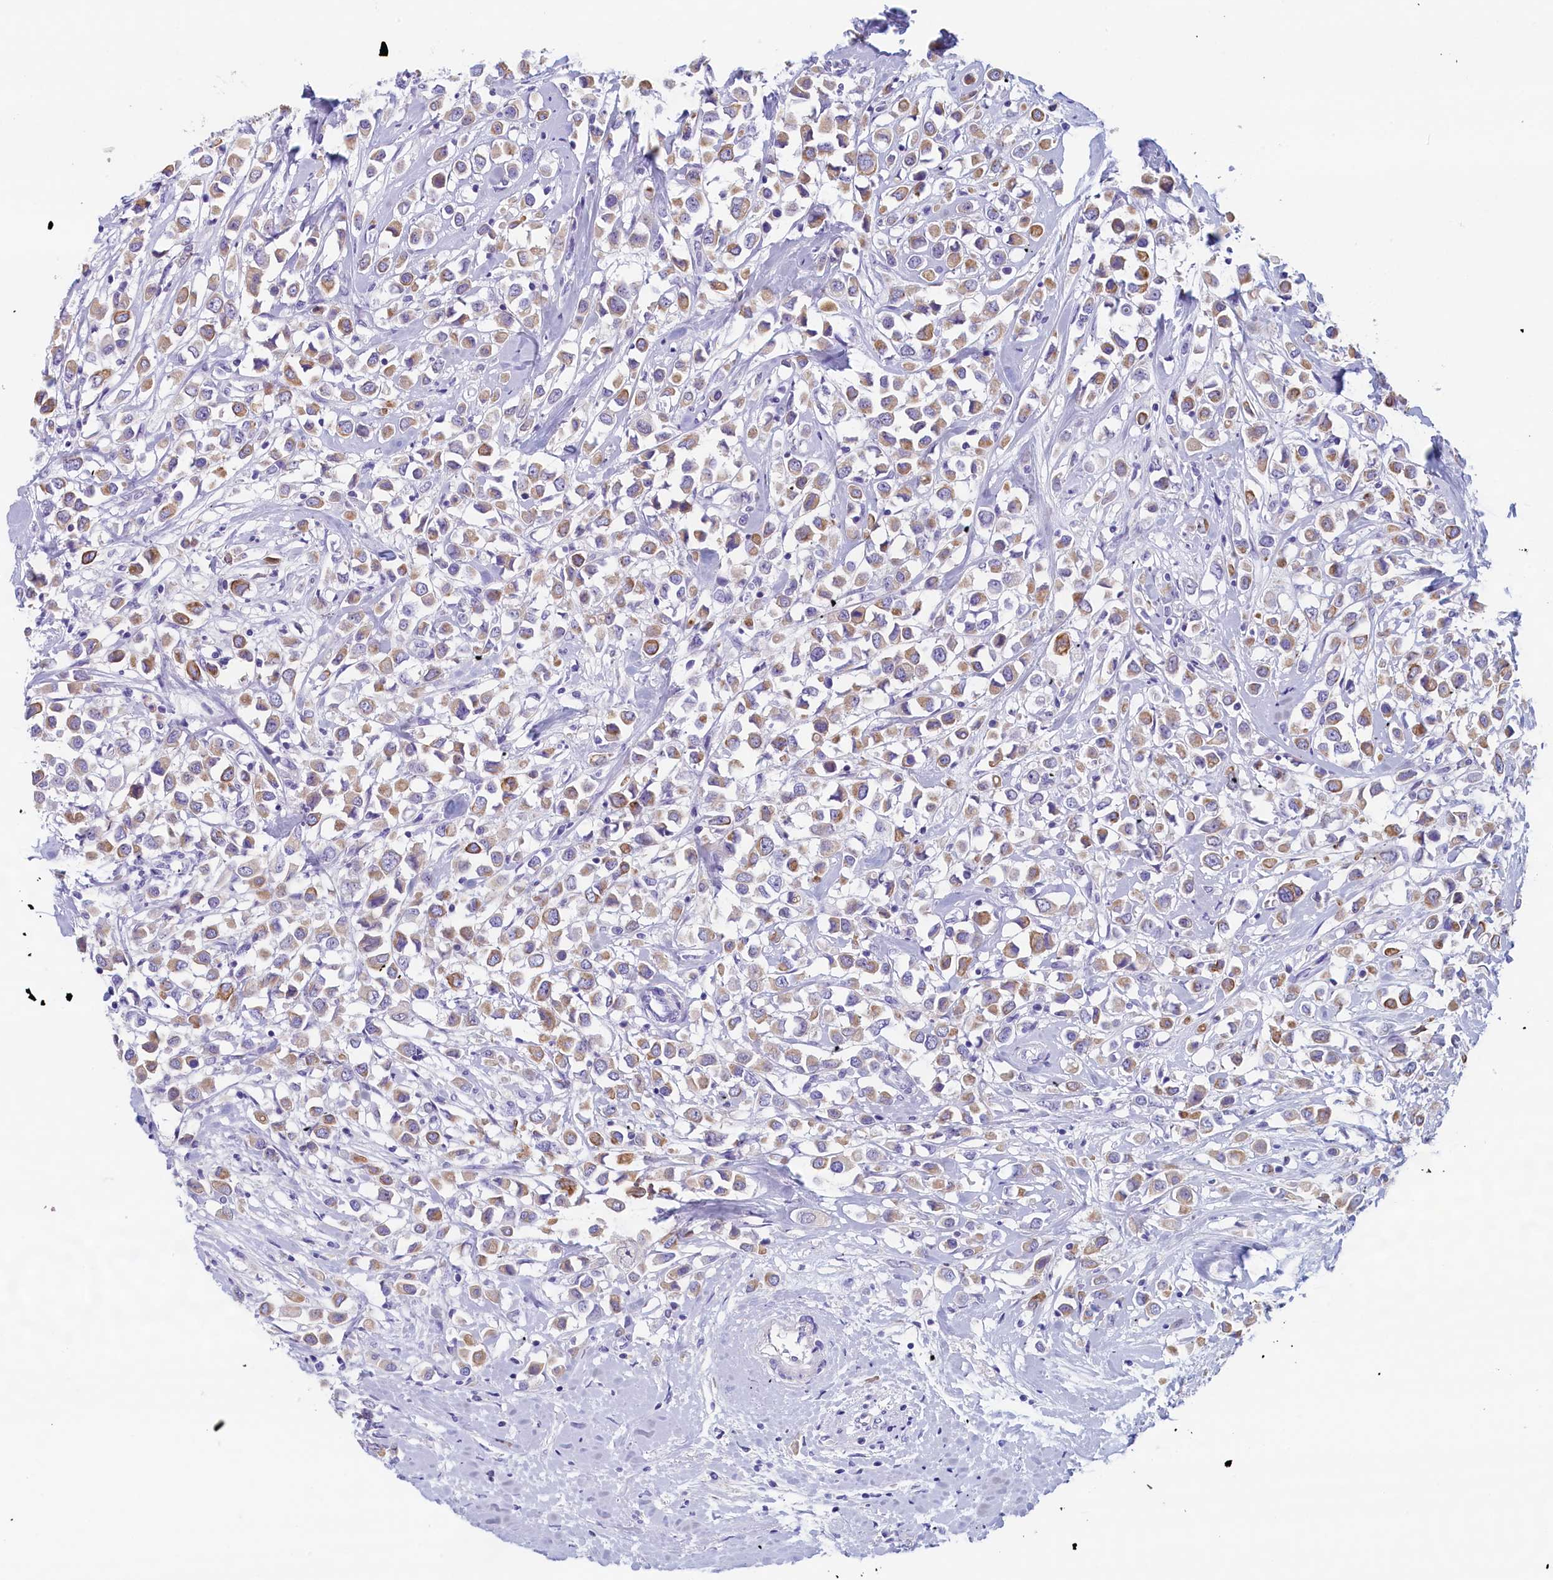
{"staining": {"intensity": "moderate", "quantity": "25%-75%", "location": "cytoplasmic/membranous"}, "tissue": "breast cancer", "cell_type": "Tumor cells", "image_type": "cancer", "snomed": [{"axis": "morphology", "description": "Duct carcinoma"}, {"axis": "topography", "description": "Breast"}], "caption": "A micrograph of breast cancer stained for a protein demonstrates moderate cytoplasmic/membranous brown staining in tumor cells. Using DAB (3,3'-diaminobenzidine) (brown) and hematoxylin (blue) stains, captured at high magnification using brightfield microscopy.", "gene": "GUCA1C", "patient": {"sex": "female", "age": 61}}